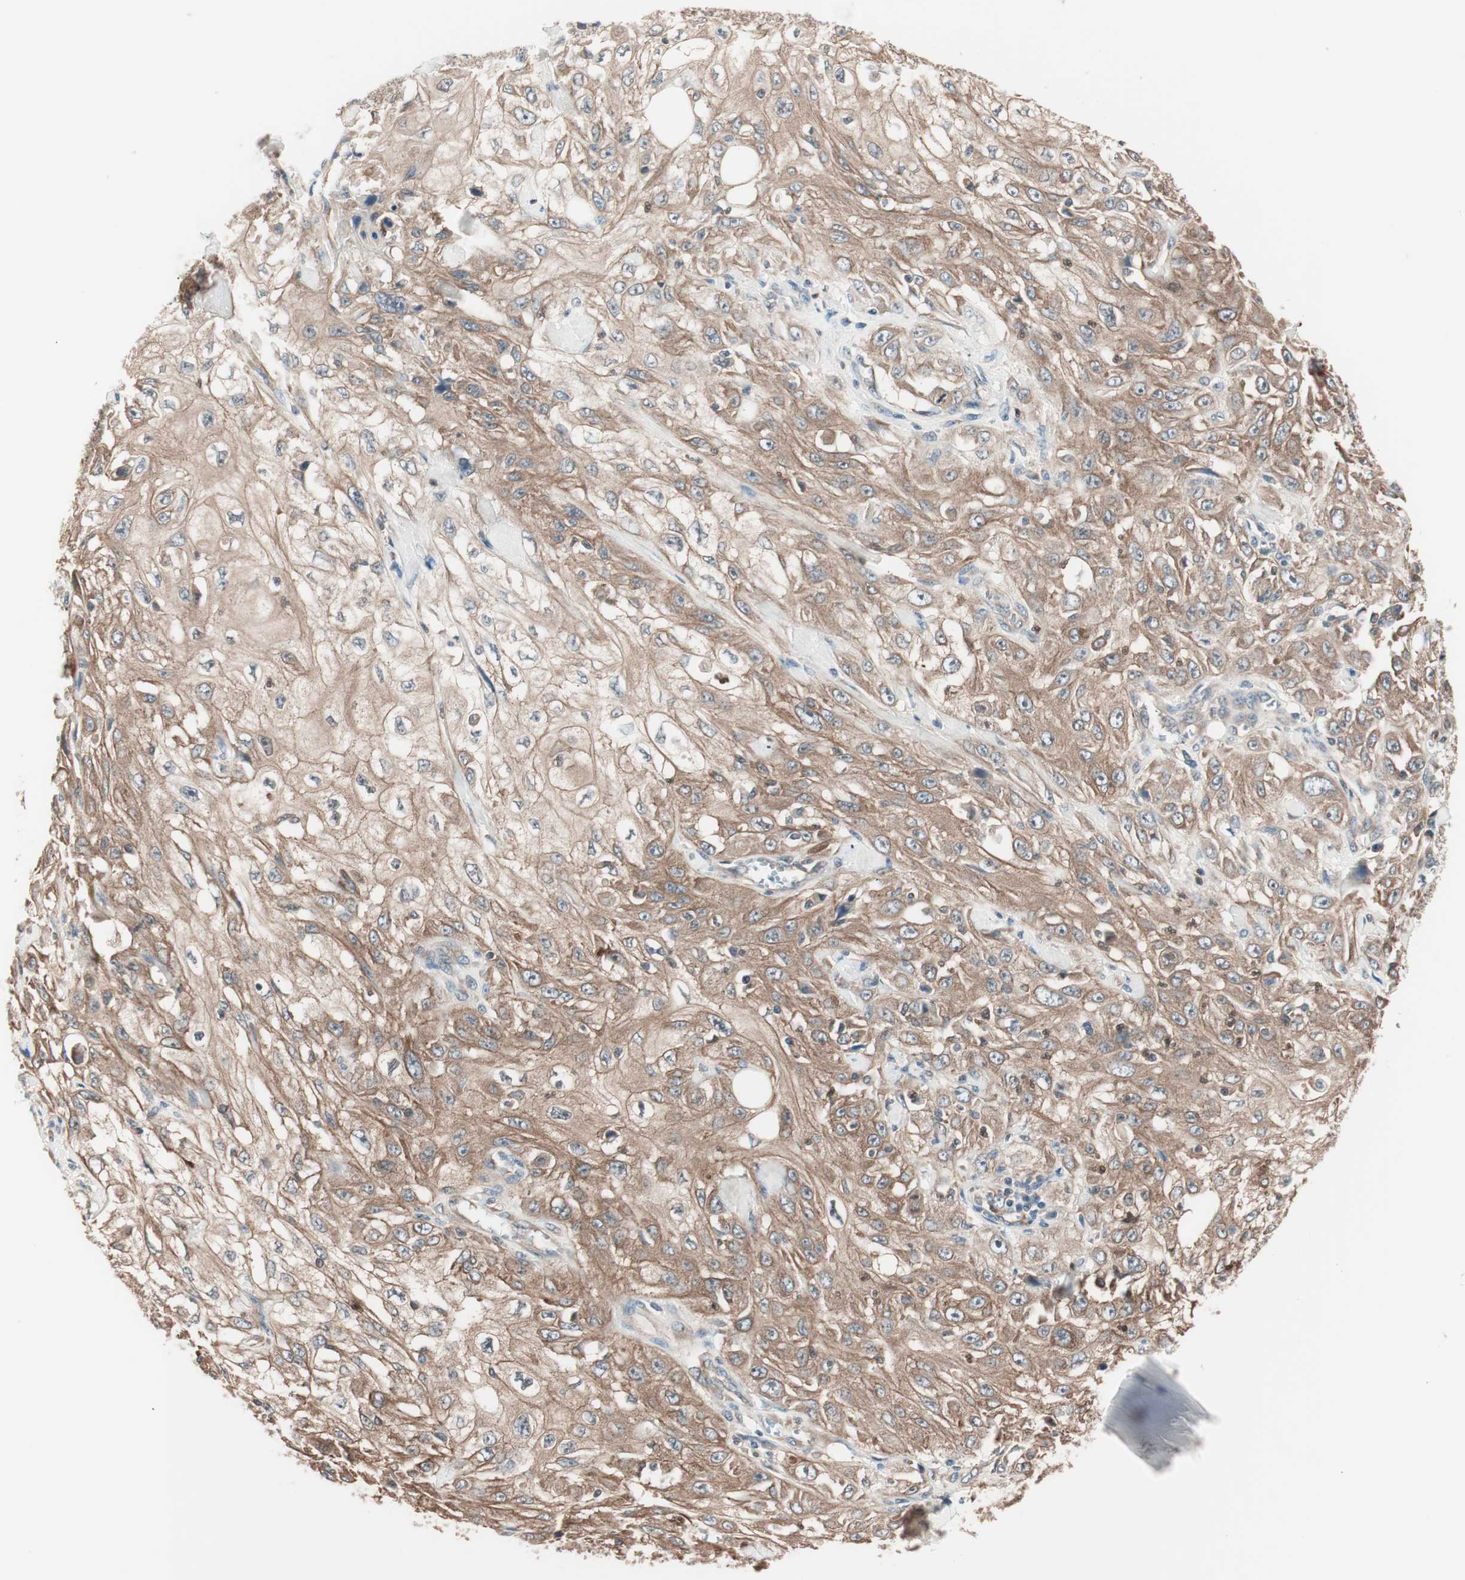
{"staining": {"intensity": "moderate", "quantity": ">75%", "location": "cytoplasmic/membranous"}, "tissue": "skin cancer", "cell_type": "Tumor cells", "image_type": "cancer", "snomed": [{"axis": "morphology", "description": "Squamous cell carcinoma, NOS"}, {"axis": "morphology", "description": "Squamous cell carcinoma, metastatic, NOS"}, {"axis": "topography", "description": "Skin"}, {"axis": "topography", "description": "Lymph node"}], "caption": "High-power microscopy captured an immunohistochemistry (IHC) photomicrograph of metastatic squamous cell carcinoma (skin), revealing moderate cytoplasmic/membranous staining in about >75% of tumor cells. The protein of interest is shown in brown color, while the nuclei are stained blue.", "gene": "TSG101", "patient": {"sex": "male", "age": 75}}